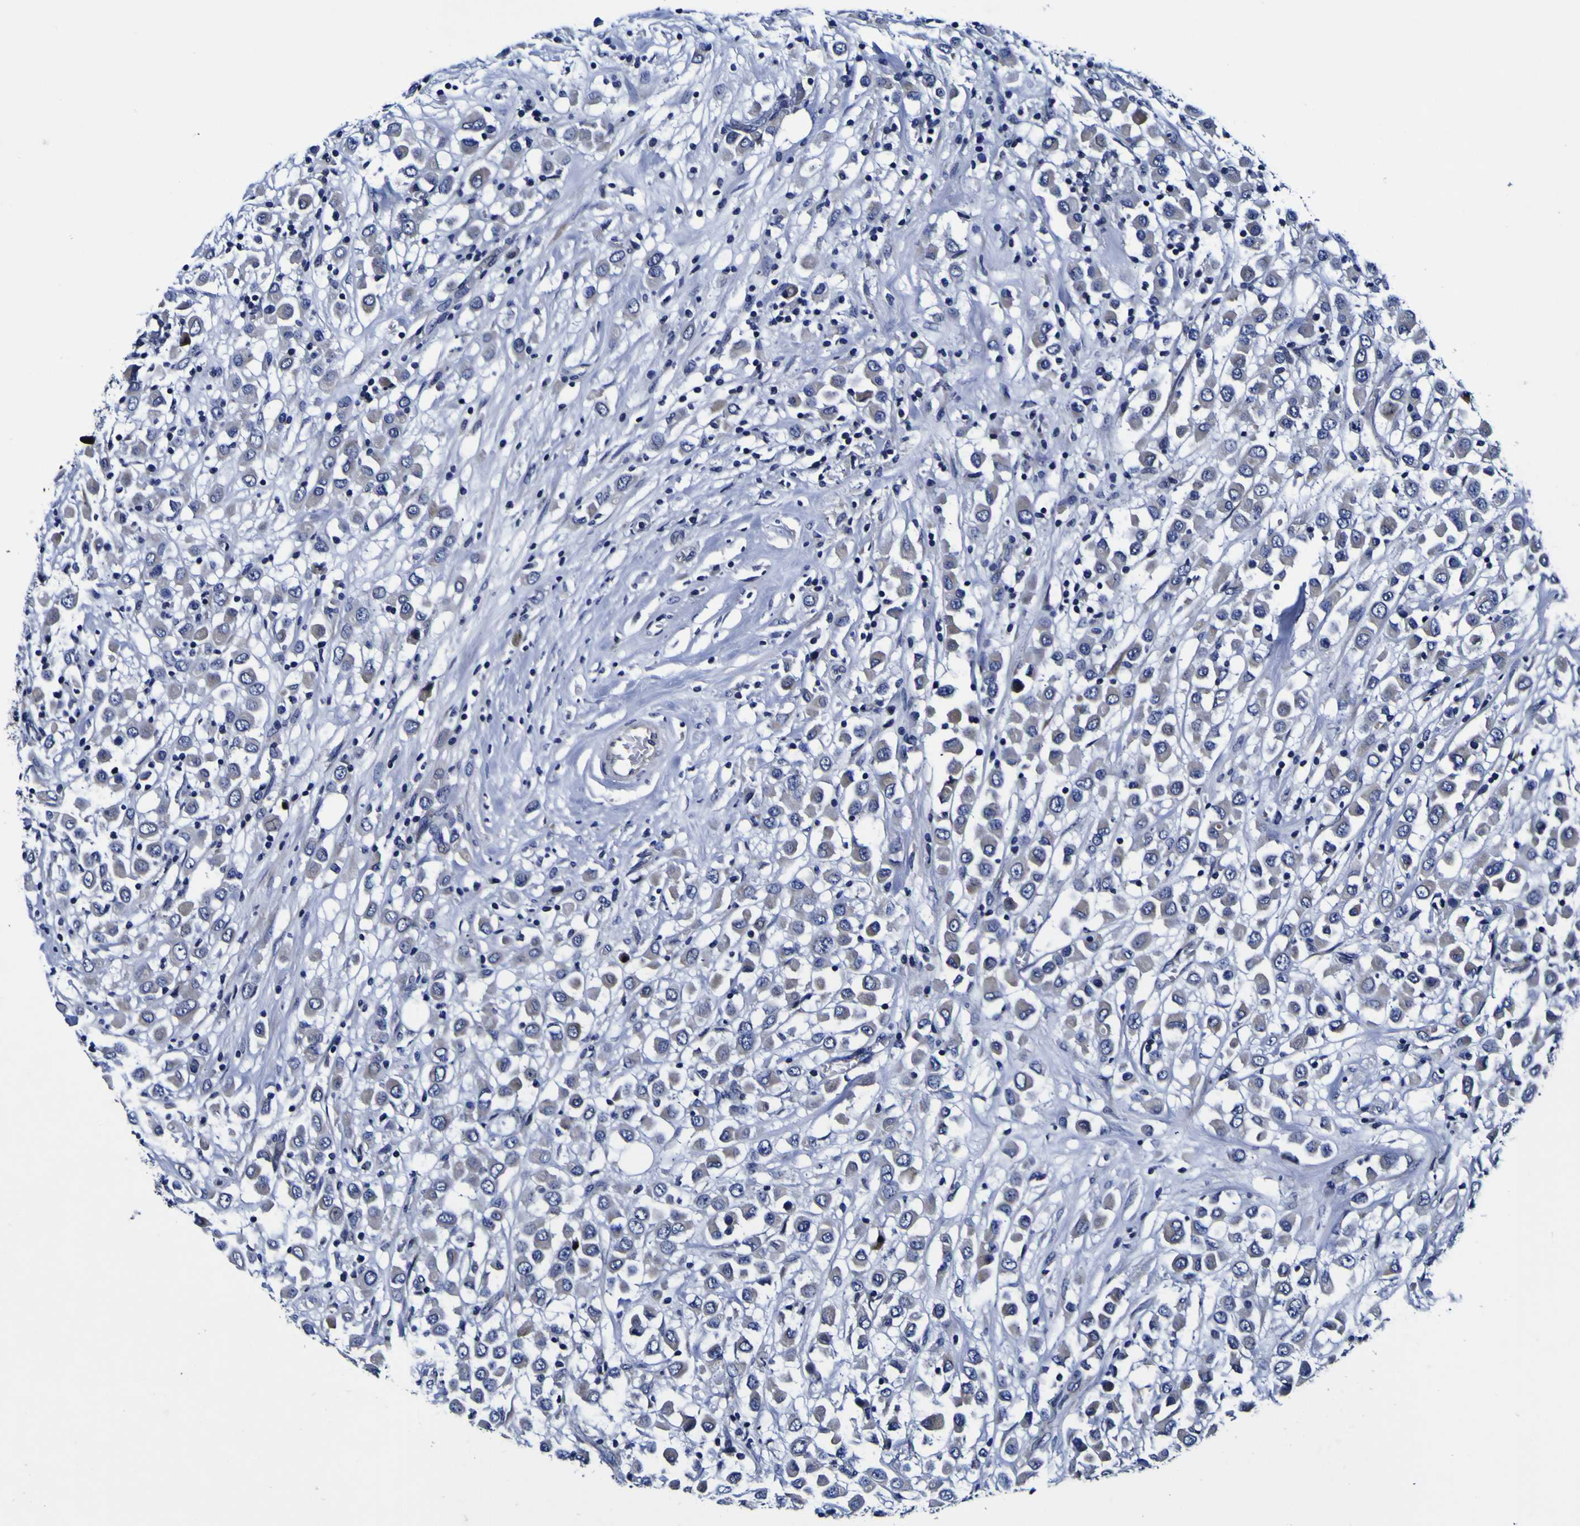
{"staining": {"intensity": "moderate", "quantity": "<25%", "location": "cytoplasmic/membranous"}, "tissue": "breast cancer", "cell_type": "Tumor cells", "image_type": "cancer", "snomed": [{"axis": "morphology", "description": "Duct carcinoma"}, {"axis": "topography", "description": "Breast"}], "caption": "Protein analysis of breast cancer tissue shows moderate cytoplasmic/membranous expression in approximately <25% of tumor cells. (IHC, brightfield microscopy, high magnification).", "gene": "PDLIM4", "patient": {"sex": "female", "age": 61}}